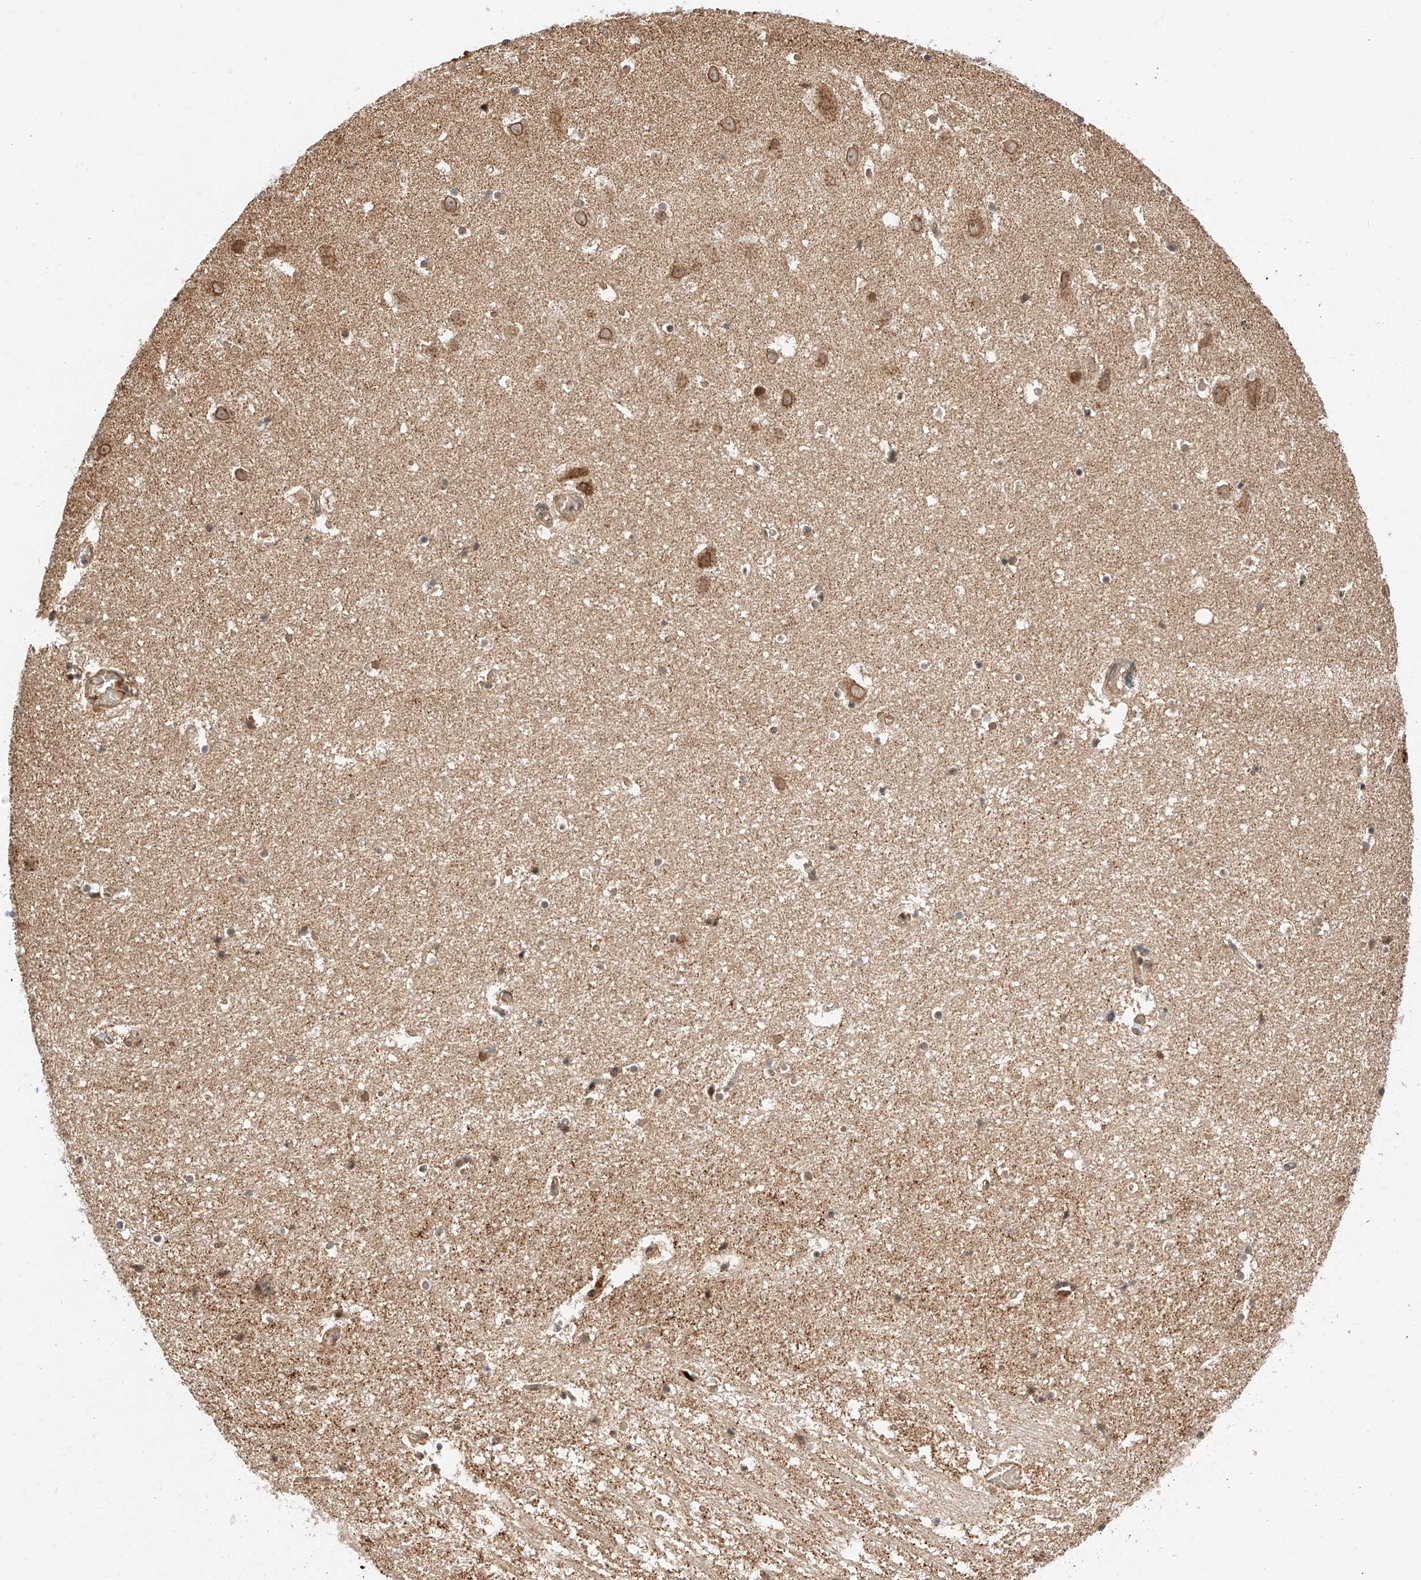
{"staining": {"intensity": "weak", "quantity": "25%-75%", "location": "cytoplasmic/membranous"}, "tissue": "hippocampus", "cell_type": "Glial cells", "image_type": "normal", "snomed": [{"axis": "morphology", "description": "Normal tissue, NOS"}, {"axis": "topography", "description": "Hippocampus"}], "caption": "Hippocampus stained with DAB immunohistochemistry displays low levels of weak cytoplasmic/membranous expression in about 25%-75% of glial cells. (Brightfield microscopy of DAB IHC at high magnification).", "gene": "THTPA", "patient": {"sex": "female", "age": 52}}